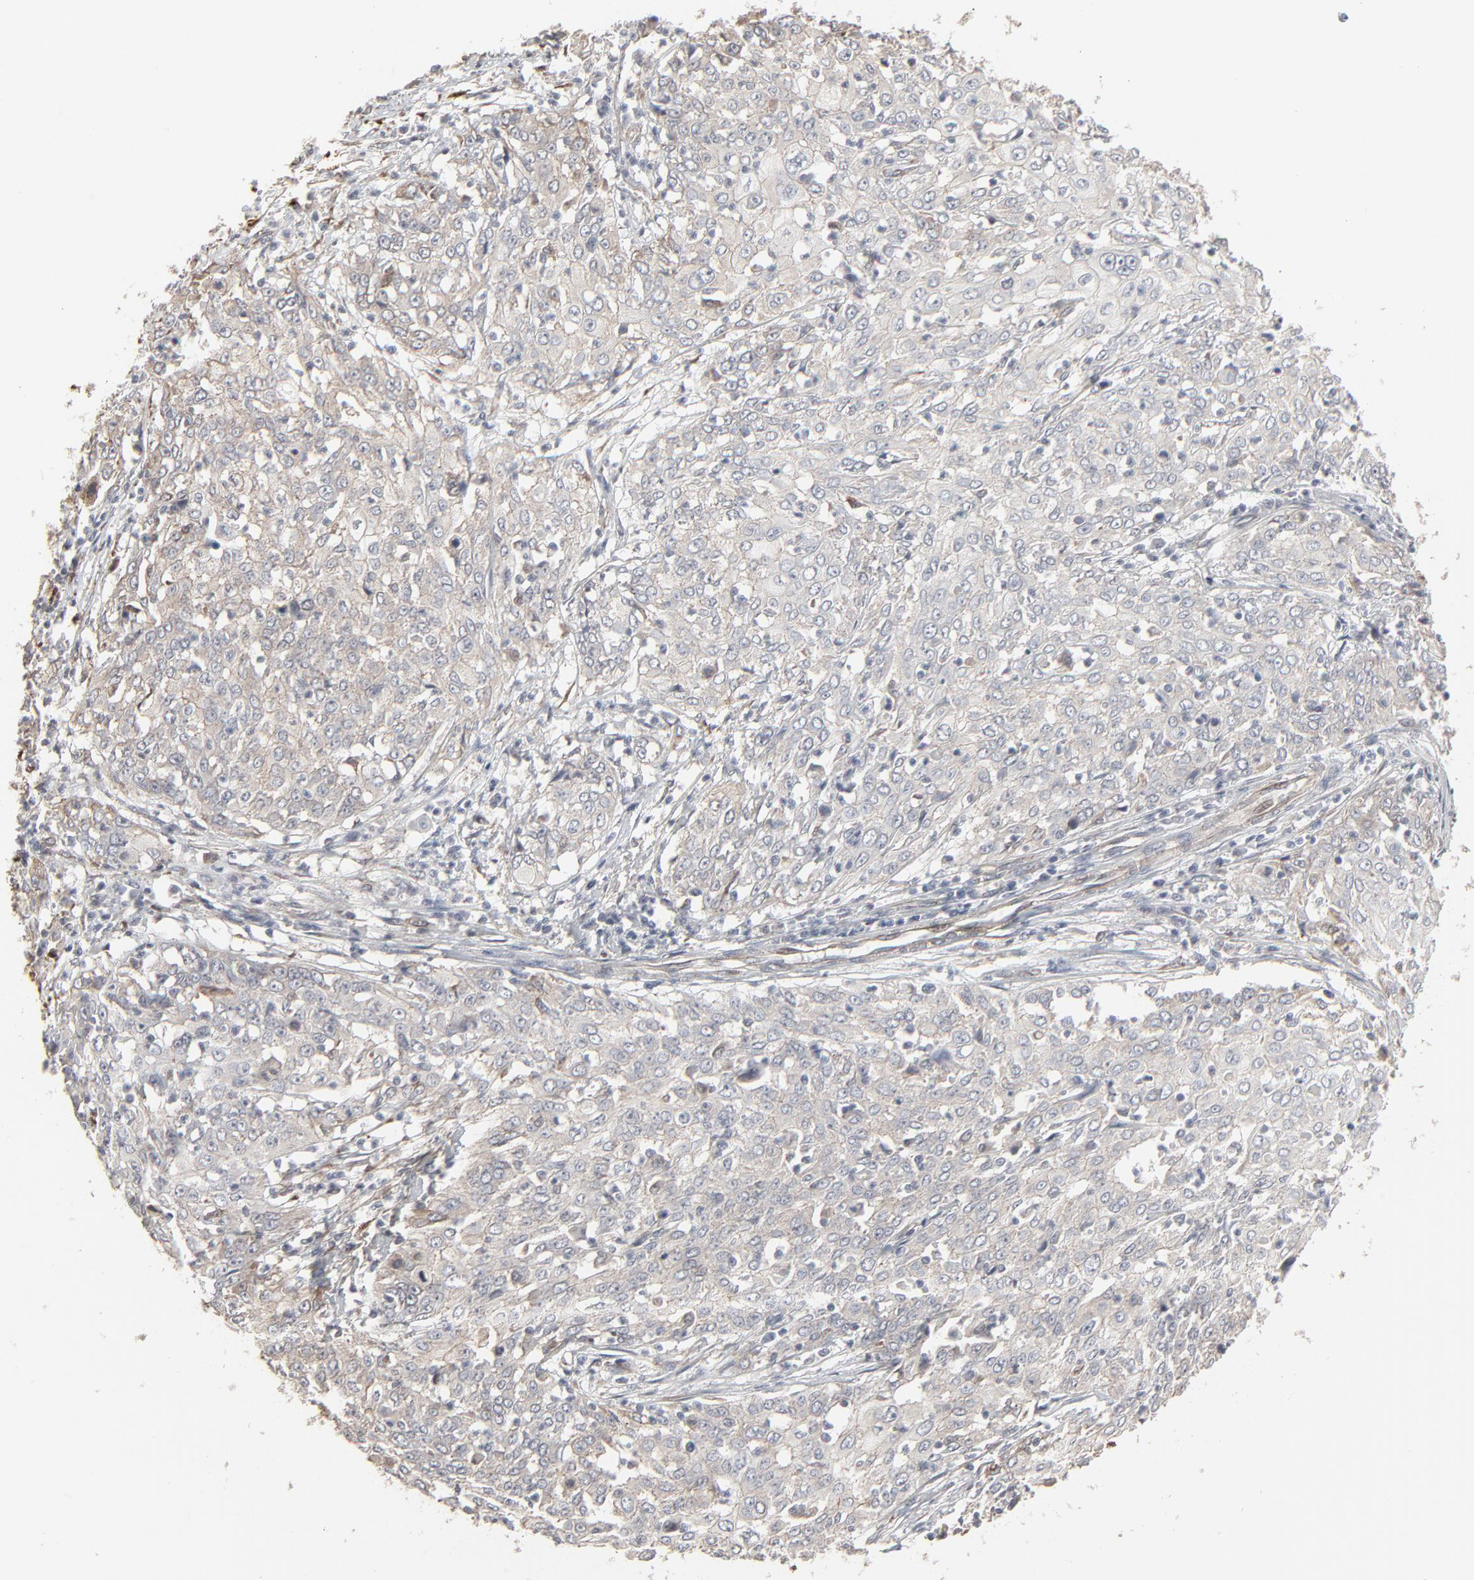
{"staining": {"intensity": "weak", "quantity": "<25%", "location": "cytoplasmic/membranous"}, "tissue": "cervical cancer", "cell_type": "Tumor cells", "image_type": "cancer", "snomed": [{"axis": "morphology", "description": "Squamous cell carcinoma, NOS"}, {"axis": "topography", "description": "Cervix"}], "caption": "A histopathology image of human cervical cancer is negative for staining in tumor cells.", "gene": "CTNND1", "patient": {"sex": "female", "age": 39}}